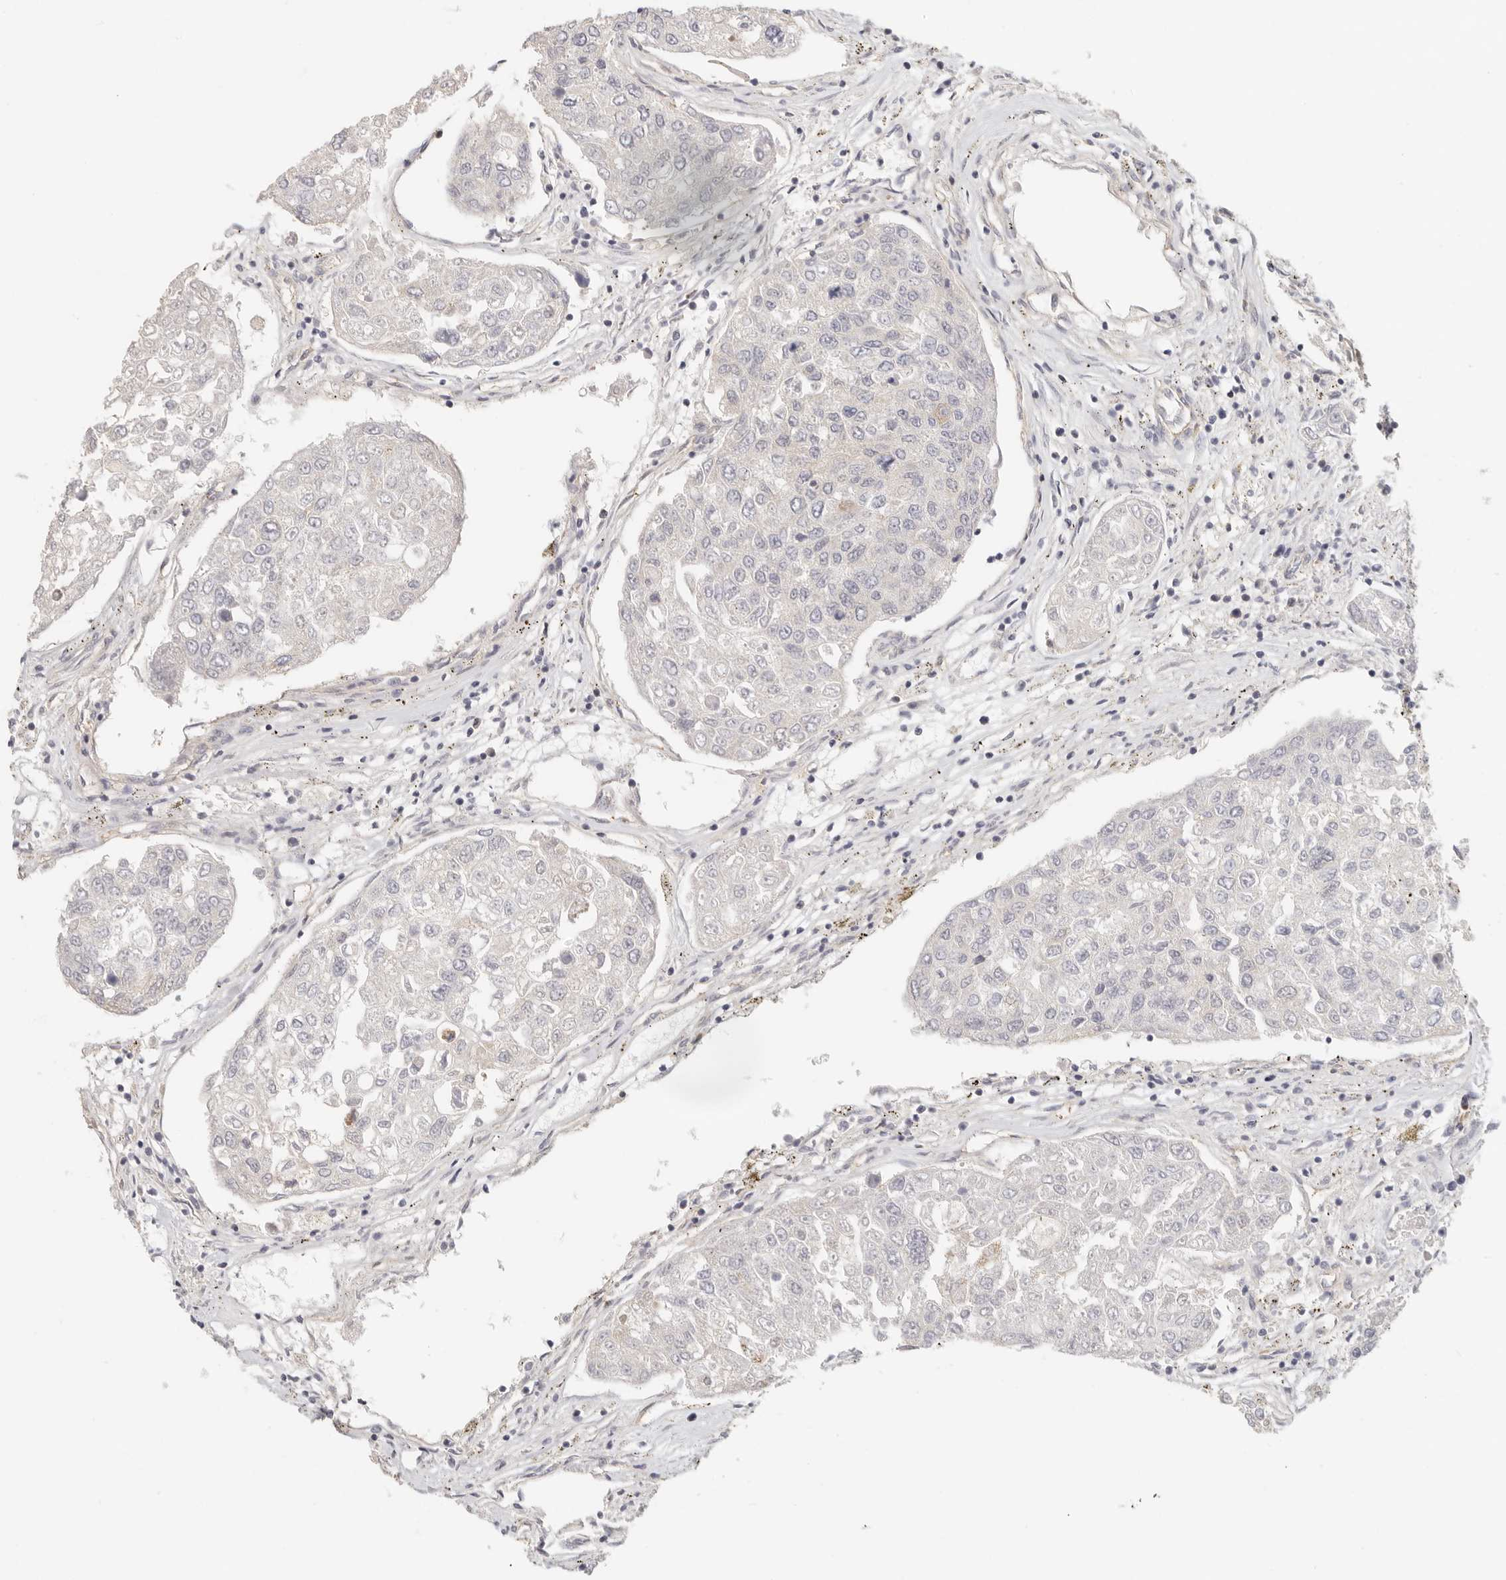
{"staining": {"intensity": "moderate", "quantity": "<25%", "location": "cytoplasmic/membranous"}, "tissue": "urothelial cancer", "cell_type": "Tumor cells", "image_type": "cancer", "snomed": [{"axis": "morphology", "description": "Urothelial carcinoma, High grade"}, {"axis": "topography", "description": "Lymph node"}, {"axis": "topography", "description": "Urinary bladder"}], "caption": "This is an image of IHC staining of urothelial cancer, which shows moderate positivity in the cytoplasmic/membranous of tumor cells.", "gene": "ANXA9", "patient": {"sex": "male", "age": 51}}